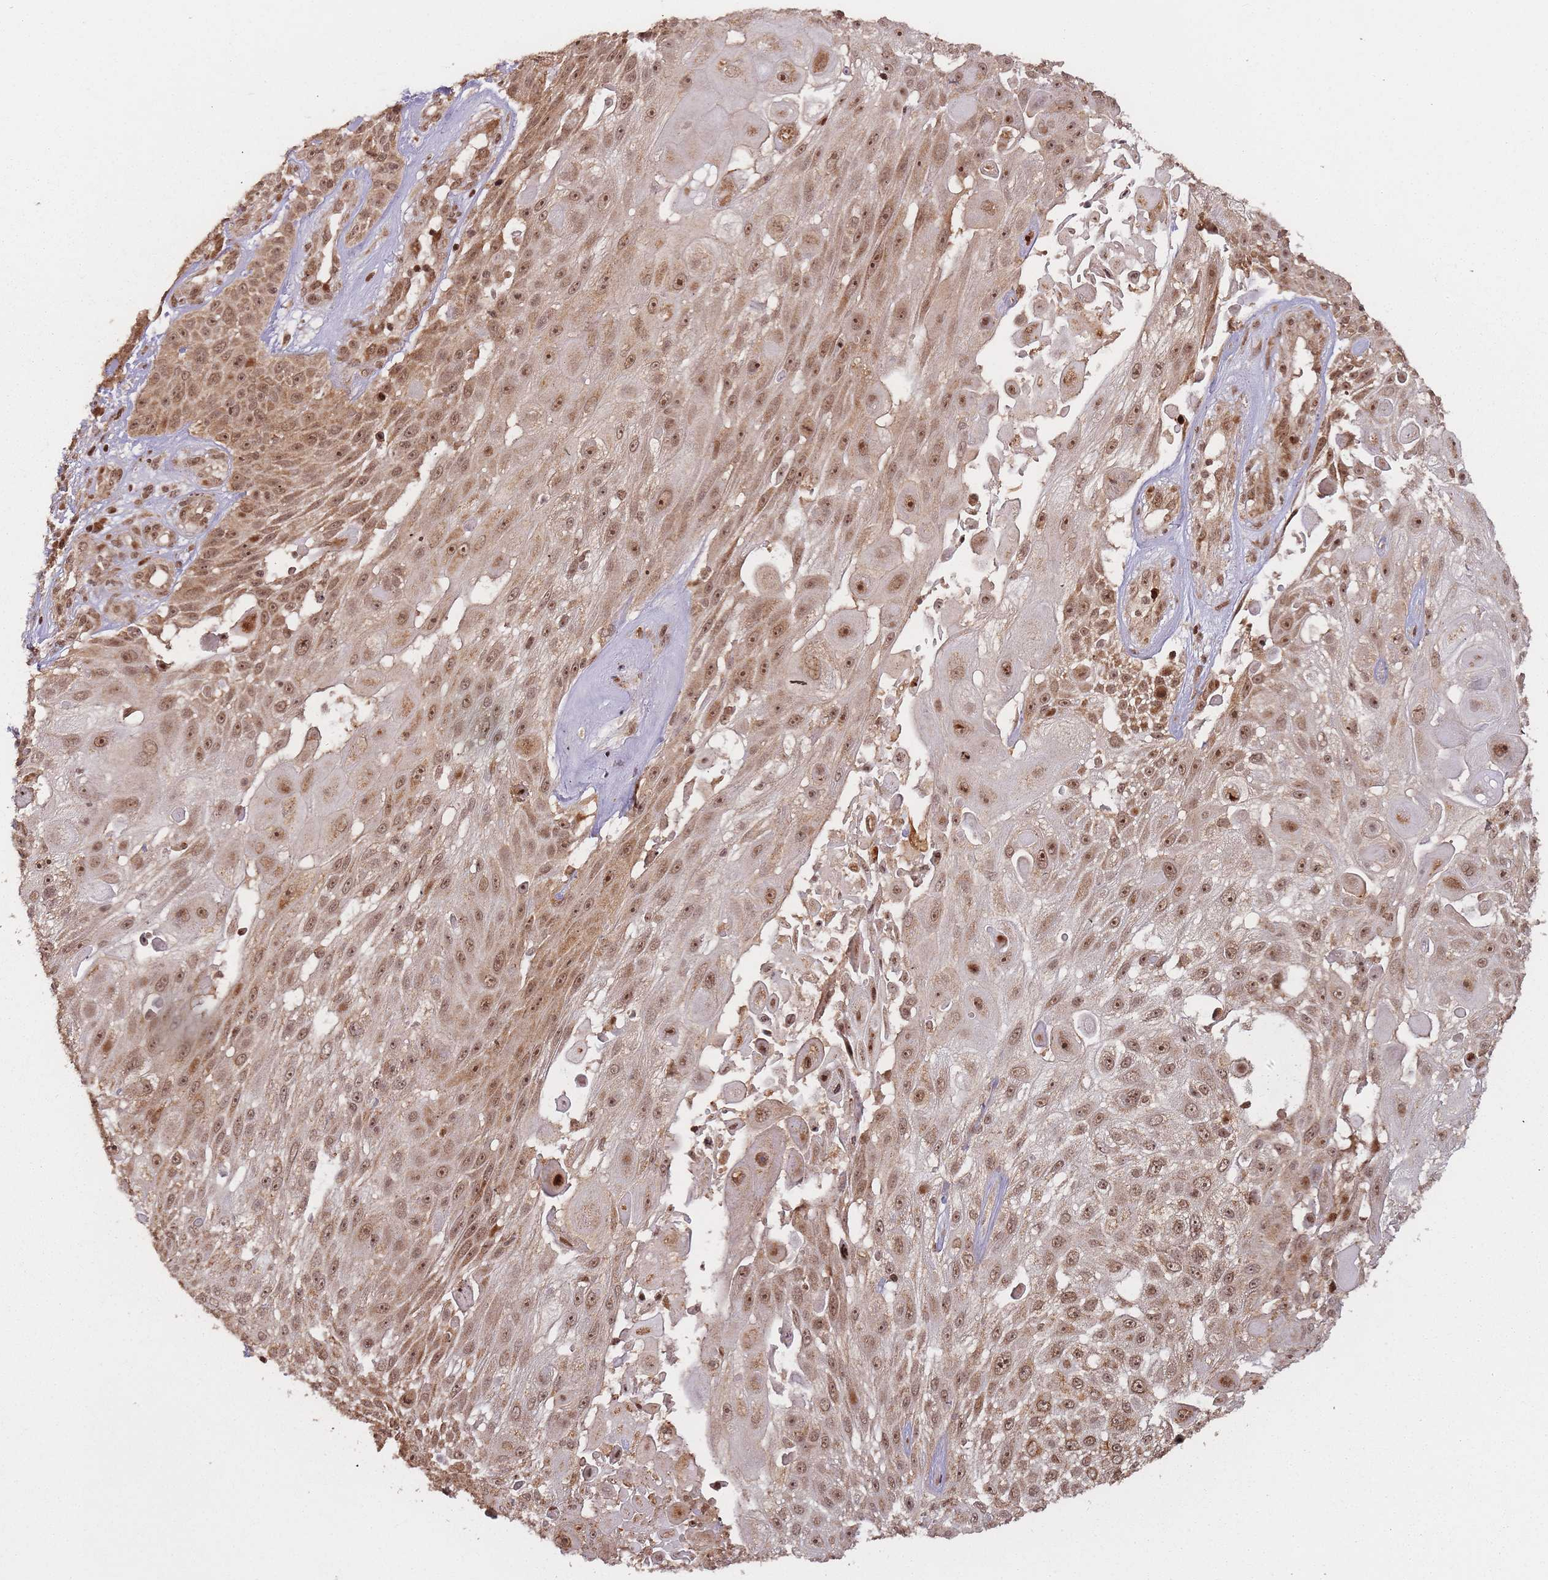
{"staining": {"intensity": "moderate", "quantity": ">75%", "location": "cytoplasmic/membranous,nuclear"}, "tissue": "skin cancer", "cell_type": "Tumor cells", "image_type": "cancer", "snomed": [{"axis": "morphology", "description": "Squamous cell carcinoma, NOS"}, {"axis": "topography", "description": "Skin"}], "caption": "Immunohistochemical staining of skin cancer (squamous cell carcinoma) shows moderate cytoplasmic/membranous and nuclear protein staining in about >75% of tumor cells.", "gene": "ZNF497", "patient": {"sex": "female", "age": 86}}